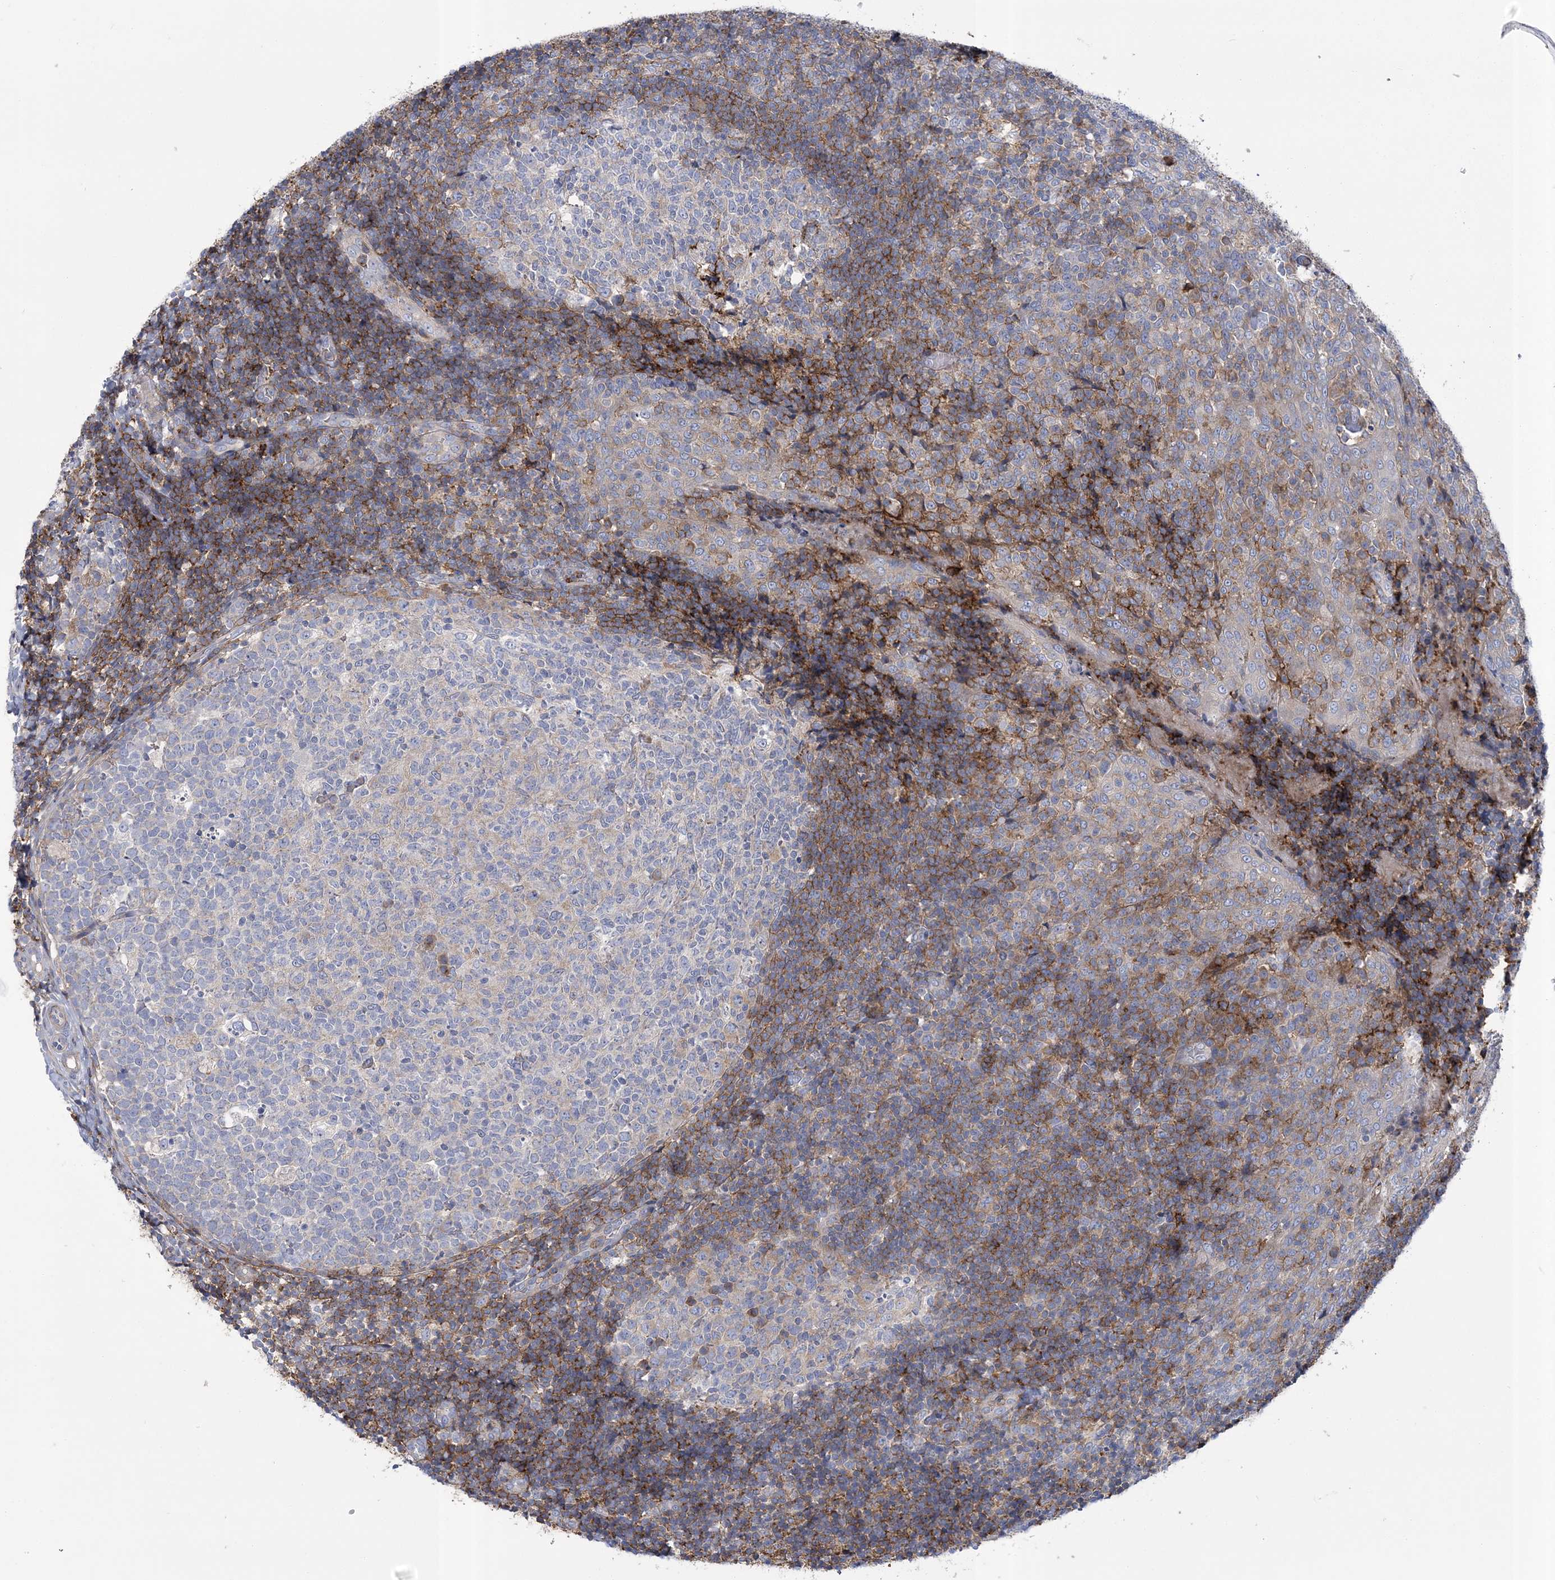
{"staining": {"intensity": "weak", "quantity": "<25%", "location": "cytoplasmic/membranous"}, "tissue": "tonsil", "cell_type": "Germinal center cells", "image_type": "normal", "snomed": [{"axis": "morphology", "description": "Normal tissue, NOS"}, {"axis": "topography", "description": "Tonsil"}], "caption": "DAB immunohistochemical staining of benign tonsil exhibits no significant staining in germinal center cells. (Brightfield microscopy of DAB IHC at high magnification).", "gene": "ARSJ", "patient": {"sex": "female", "age": 19}}